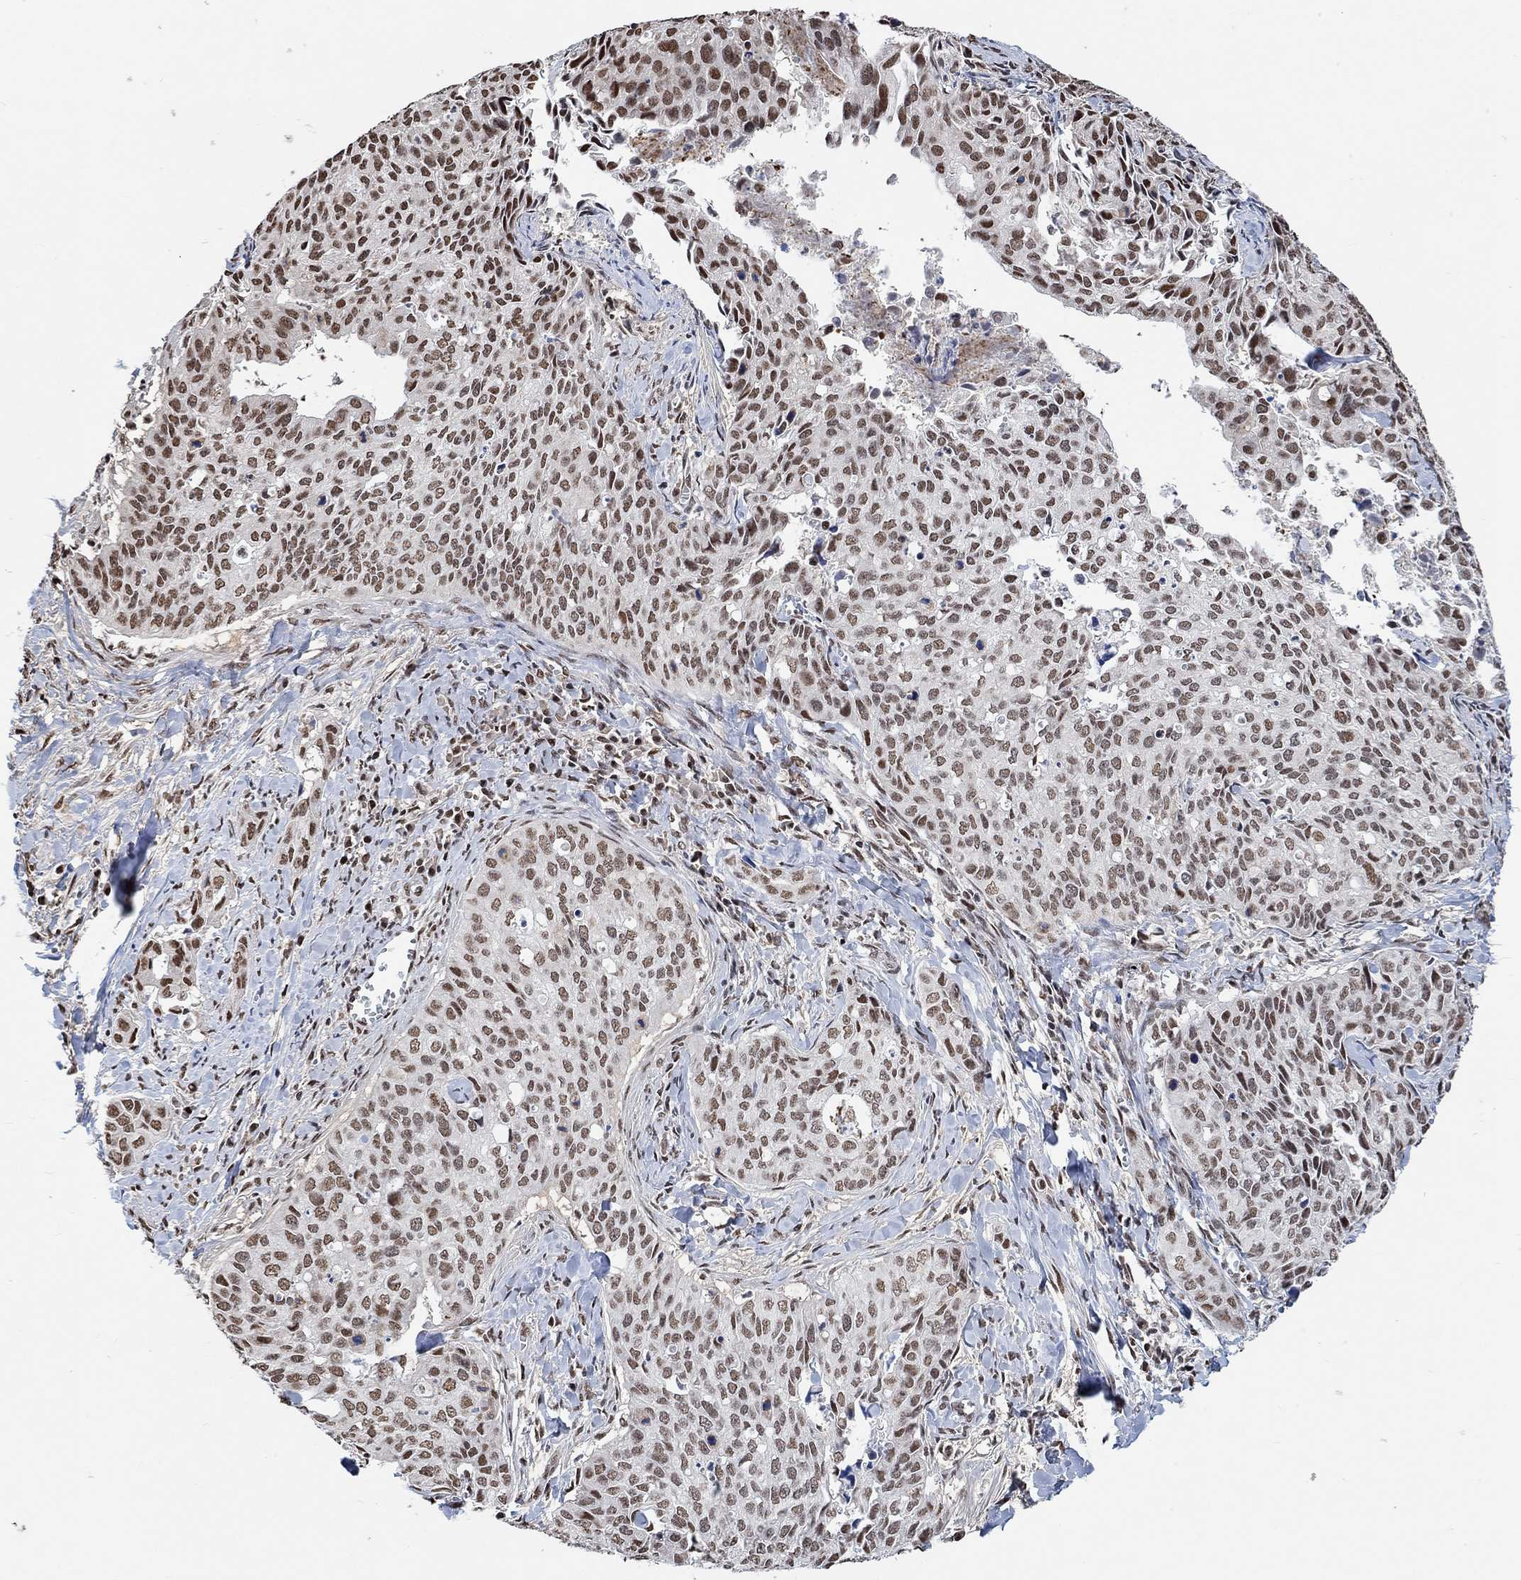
{"staining": {"intensity": "moderate", "quantity": "25%-75%", "location": "nuclear"}, "tissue": "cervical cancer", "cell_type": "Tumor cells", "image_type": "cancer", "snomed": [{"axis": "morphology", "description": "Squamous cell carcinoma, NOS"}, {"axis": "topography", "description": "Cervix"}], "caption": "A histopathology image showing moderate nuclear expression in about 25%-75% of tumor cells in squamous cell carcinoma (cervical), as visualized by brown immunohistochemical staining.", "gene": "USP39", "patient": {"sex": "female", "age": 29}}